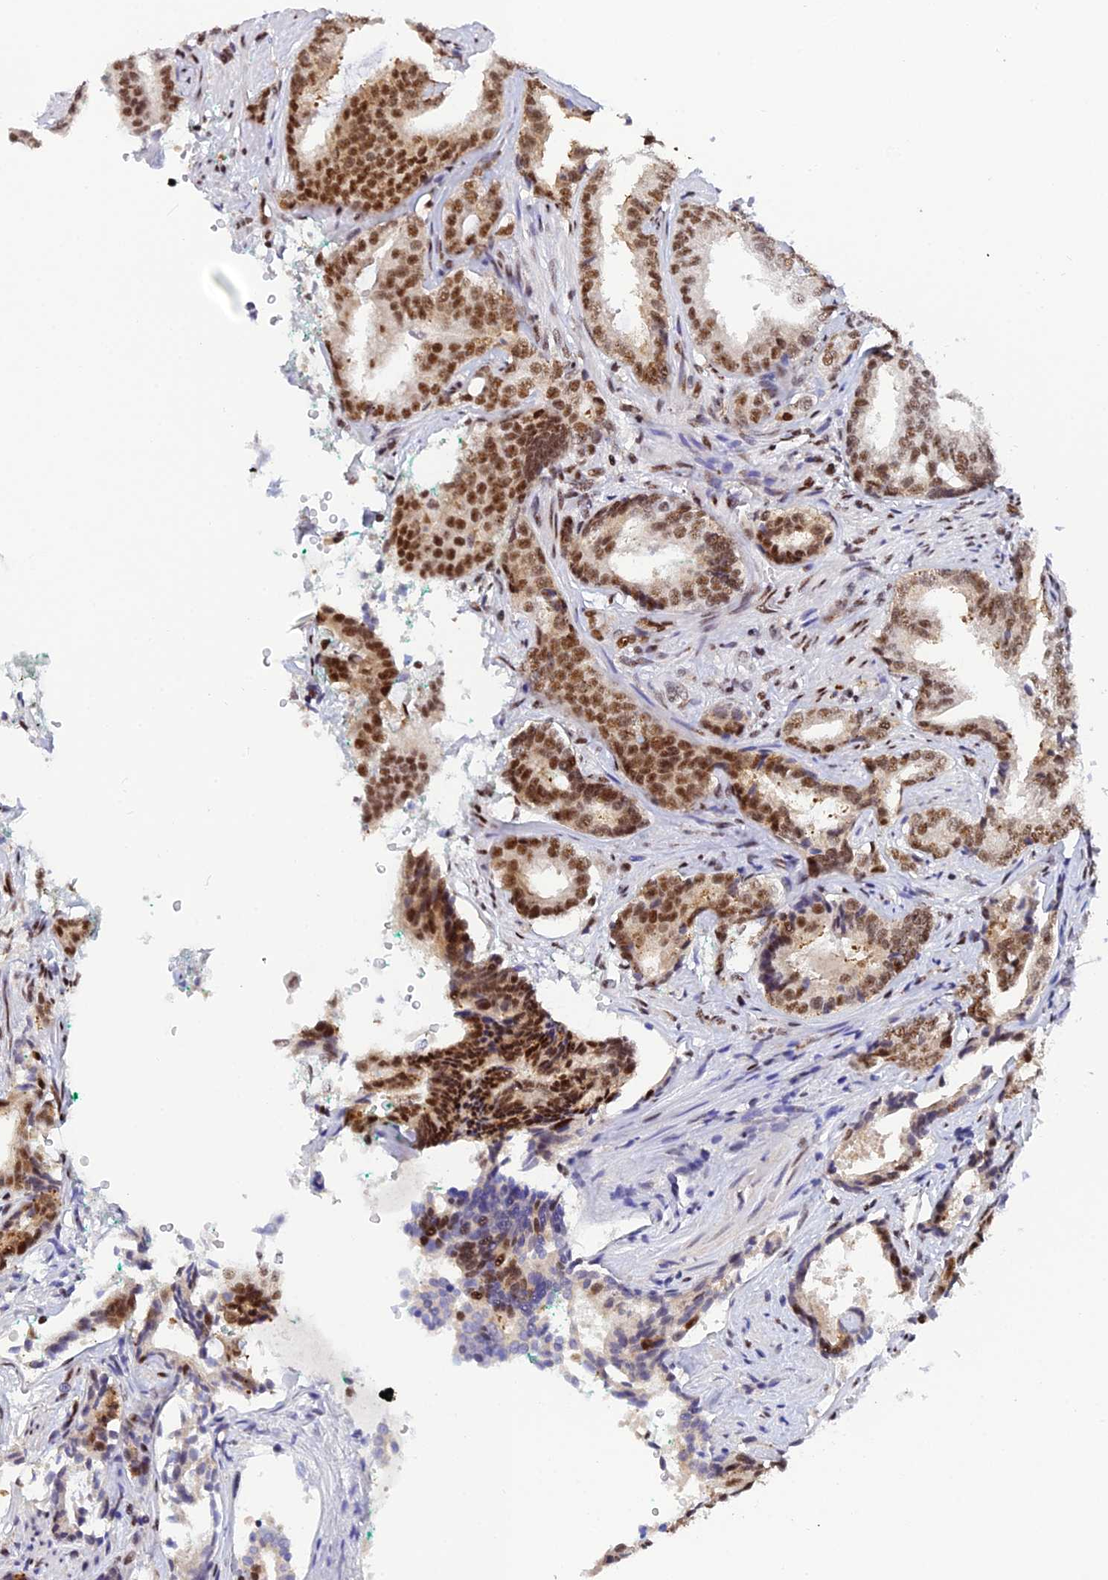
{"staining": {"intensity": "moderate", "quantity": ">75%", "location": "nuclear"}, "tissue": "prostate cancer", "cell_type": "Tumor cells", "image_type": "cancer", "snomed": [{"axis": "morphology", "description": "Adenocarcinoma, High grade"}, {"axis": "topography", "description": "Prostate"}], "caption": "This histopathology image exhibits immunohistochemistry staining of human adenocarcinoma (high-grade) (prostate), with medium moderate nuclear positivity in about >75% of tumor cells.", "gene": "USP22", "patient": {"sex": "male", "age": 63}}